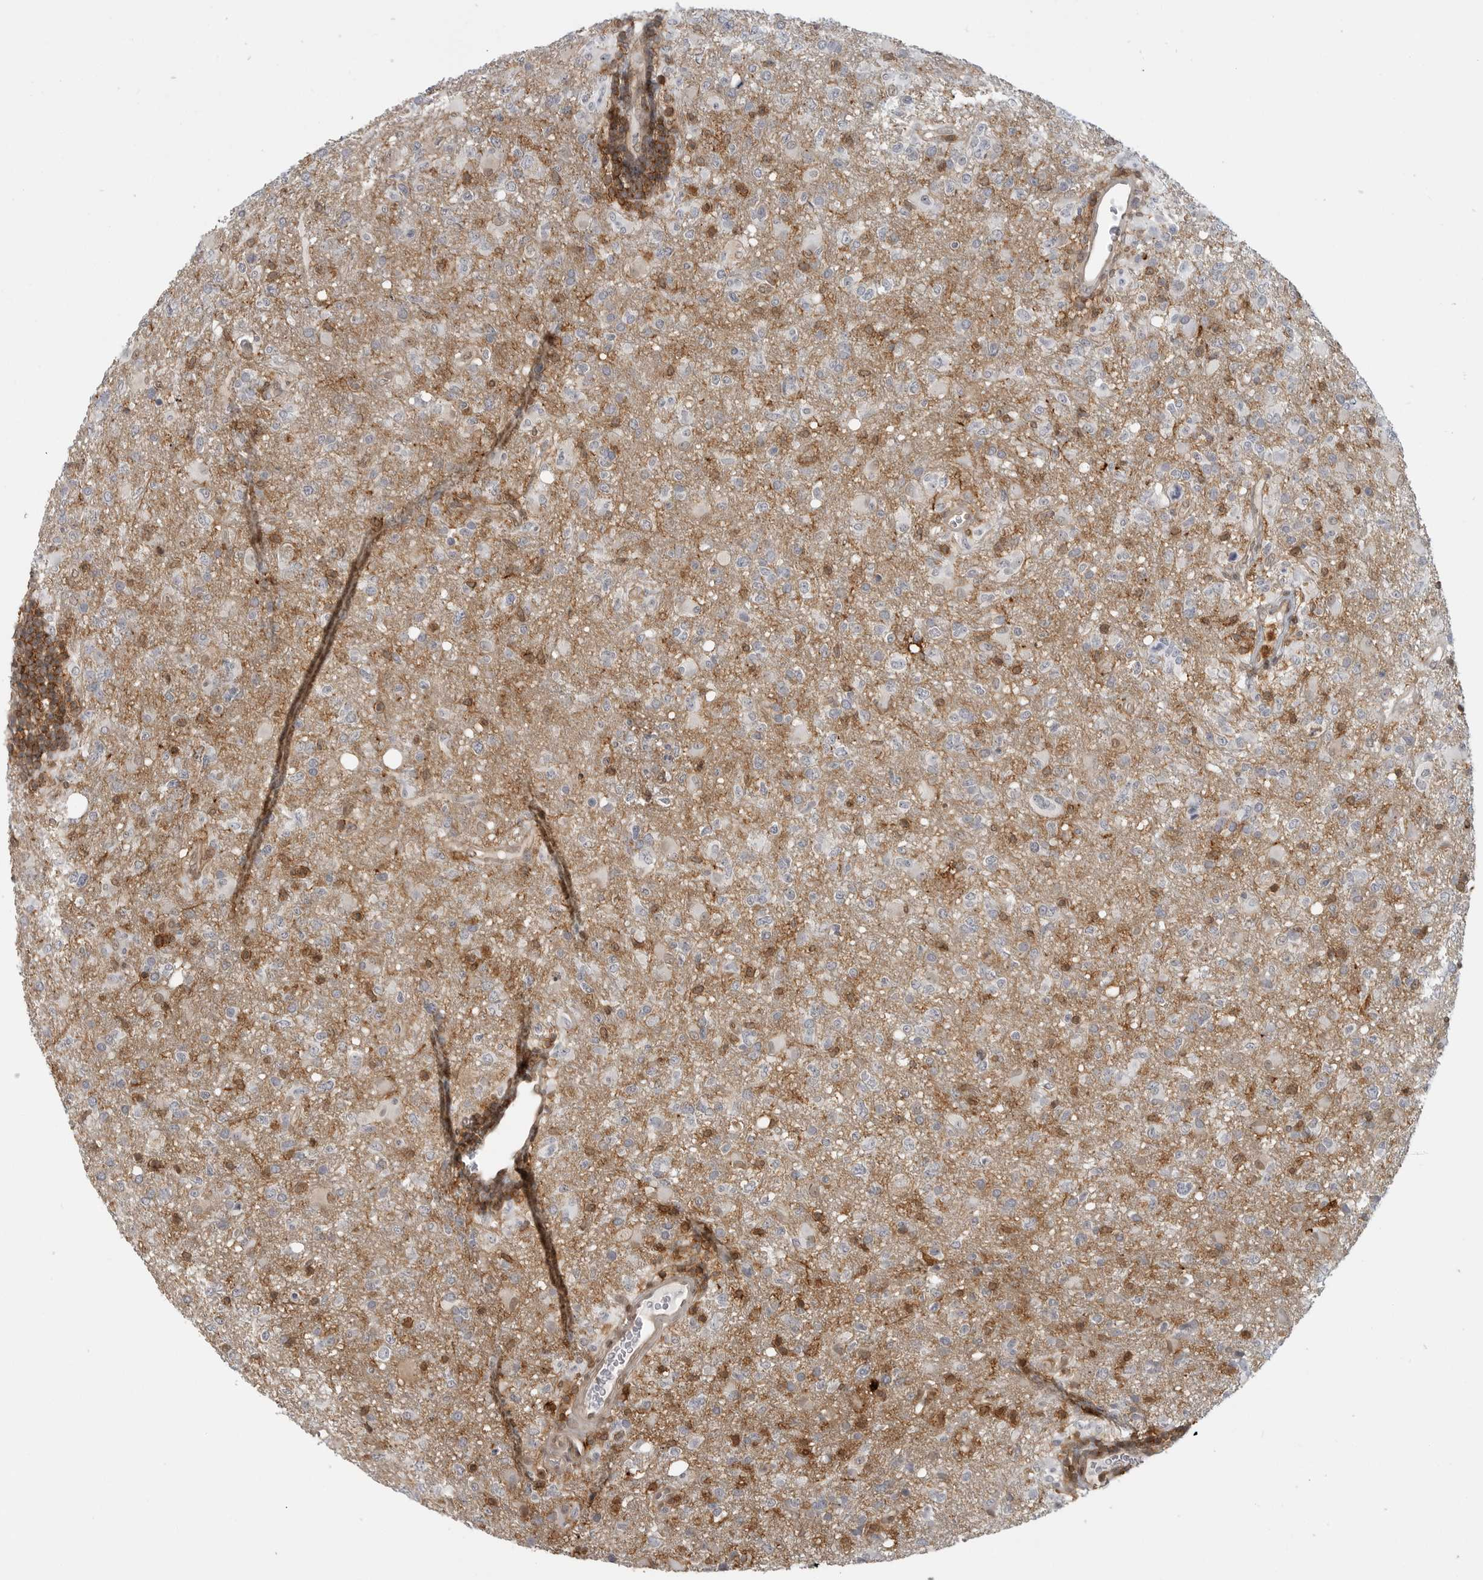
{"staining": {"intensity": "negative", "quantity": "none", "location": "none"}, "tissue": "glioma", "cell_type": "Tumor cells", "image_type": "cancer", "snomed": [{"axis": "morphology", "description": "Glioma, malignant, High grade"}, {"axis": "topography", "description": "Brain"}], "caption": "Tumor cells show no significant expression in malignant glioma (high-grade).", "gene": "ANXA11", "patient": {"sex": "female", "age": 57}}